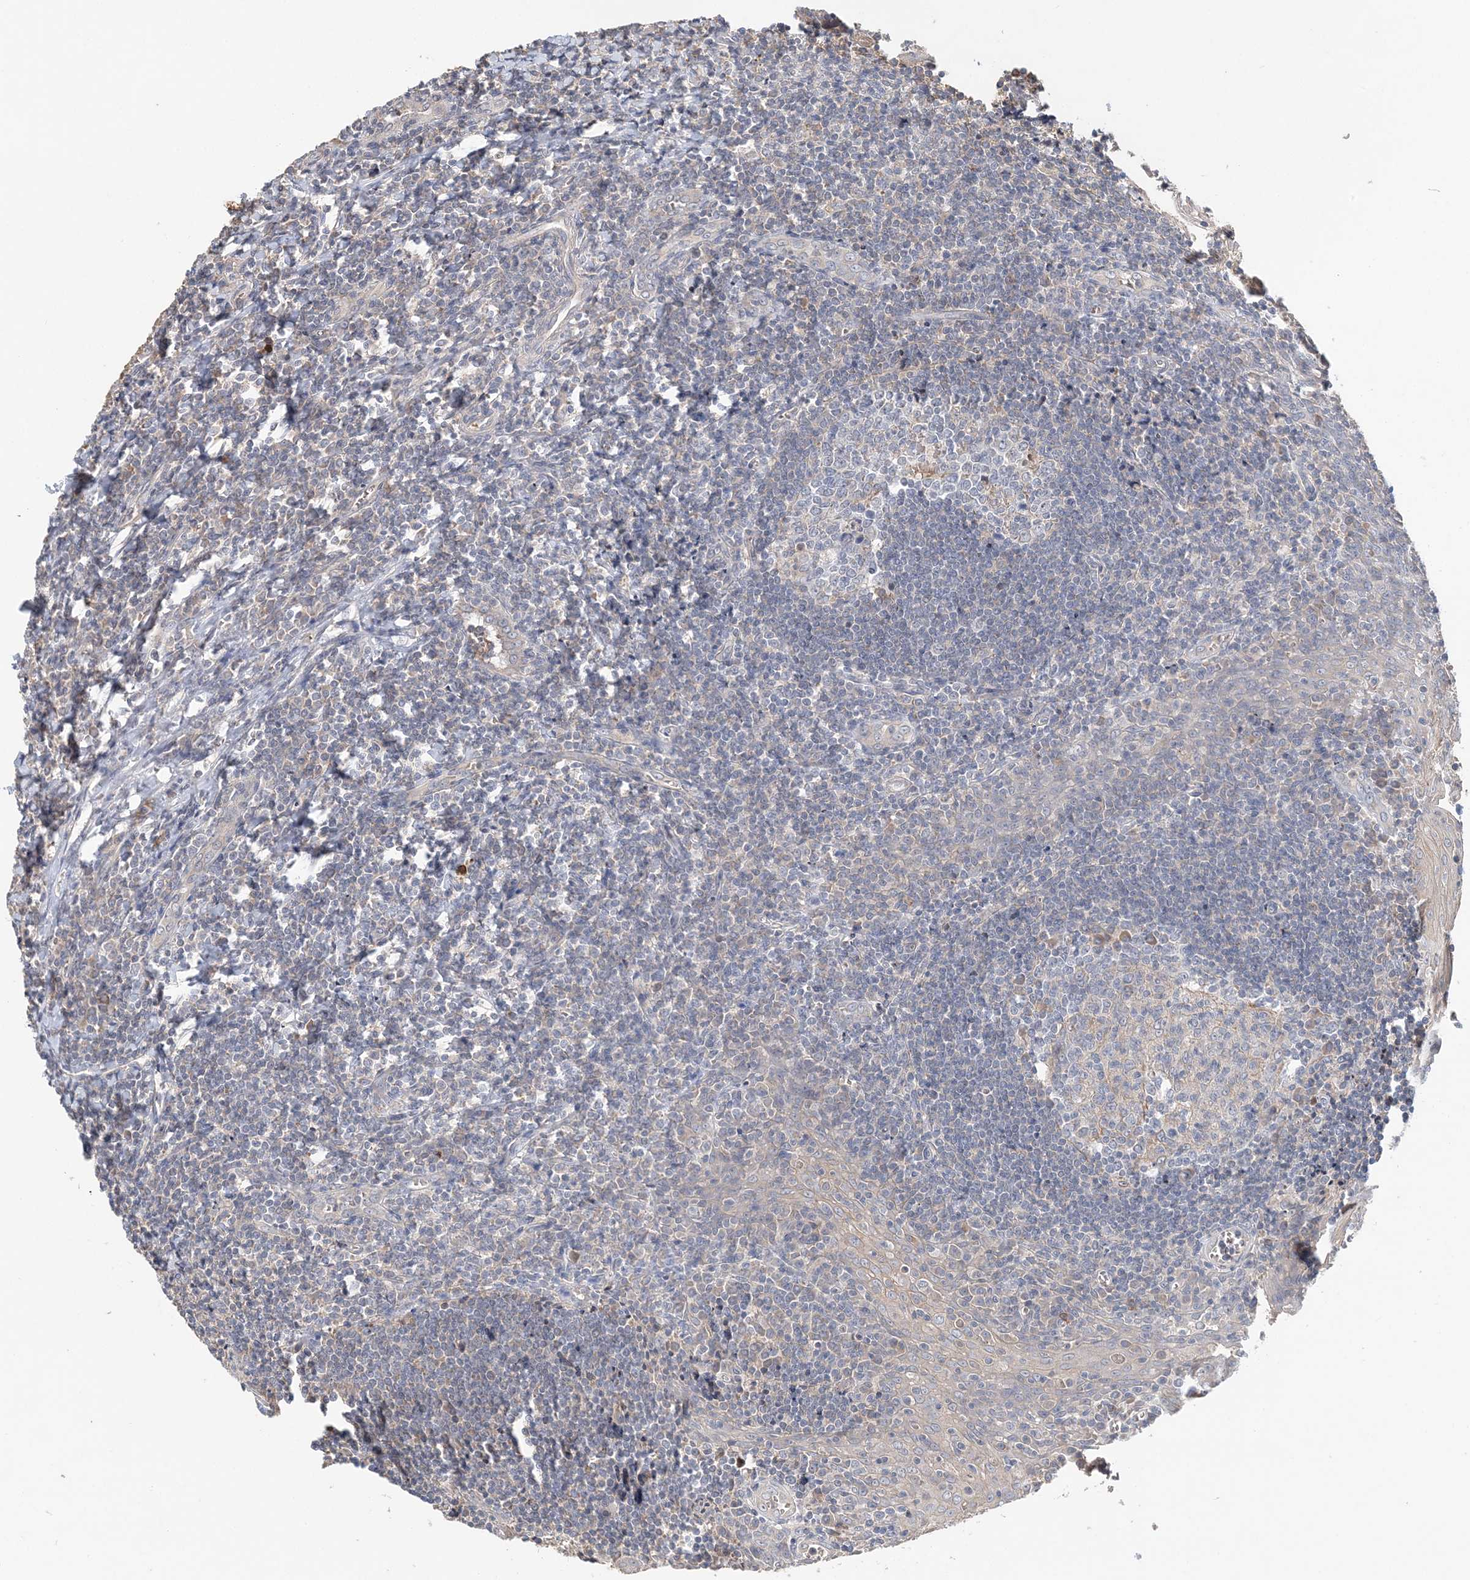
{"staining": {"intensity": "negative", "quantity": "none", "location": "none"}, "tissue": "tonsil", "cell_type": "Germinal center cells", "image_type": "normal", "snomed": [{"axis": "morphology", "description": "Normal tissue, NOS"}, {"axis": "topography", "description": "Tonsil"}], "caption": "Immunohistochemistry of unremarkable human tonsil exhibits no positivity in germinal center cells. (DAB (3,3'-diaminobenzidine) IHC, high magnification).", "gene": "SYCP3", "patient": {"sex": "male", "age": 27}}